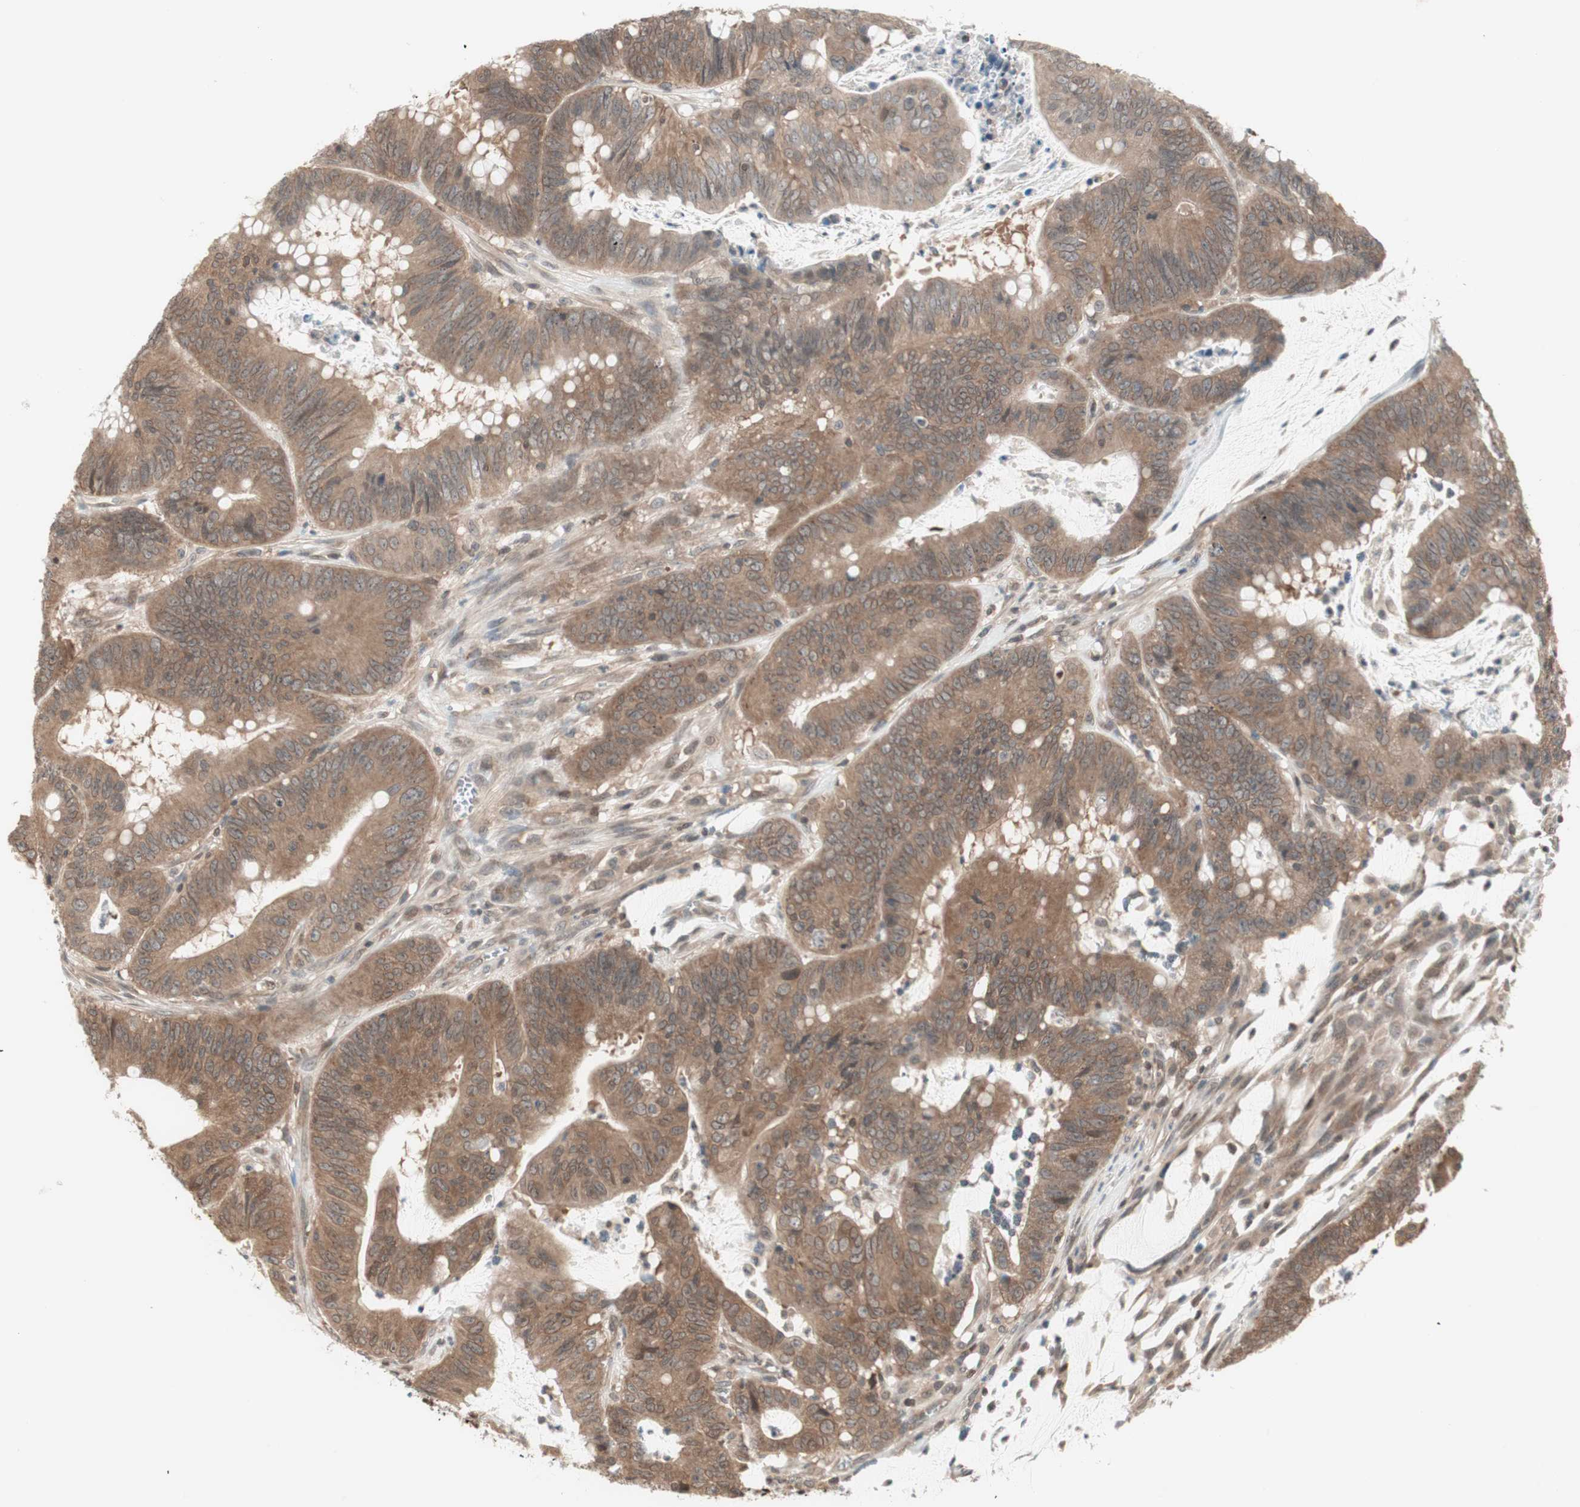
{"staining": {"intensity": "moderate", "quantity": ">75%", "location": "cytoplasmic/membranous"}, "tissue": "colorectal cancer", "cell_type": "Tumor cells", "image_type": "cancer", "snomed": [{"axis": "morphology", "description": "Adenocarcinoma, NOS"}, {"axis": "topography", "description": "Colon"}], "caption": "A histopathology image showing moderate cytoplasmic/membranous staining in approximately >75% of tumor cells in colorectal cancer, as visualized by brown immunohistochemical staining.", "gene": "UBE2I", "patient": {"sex": "male", "age": 45}}